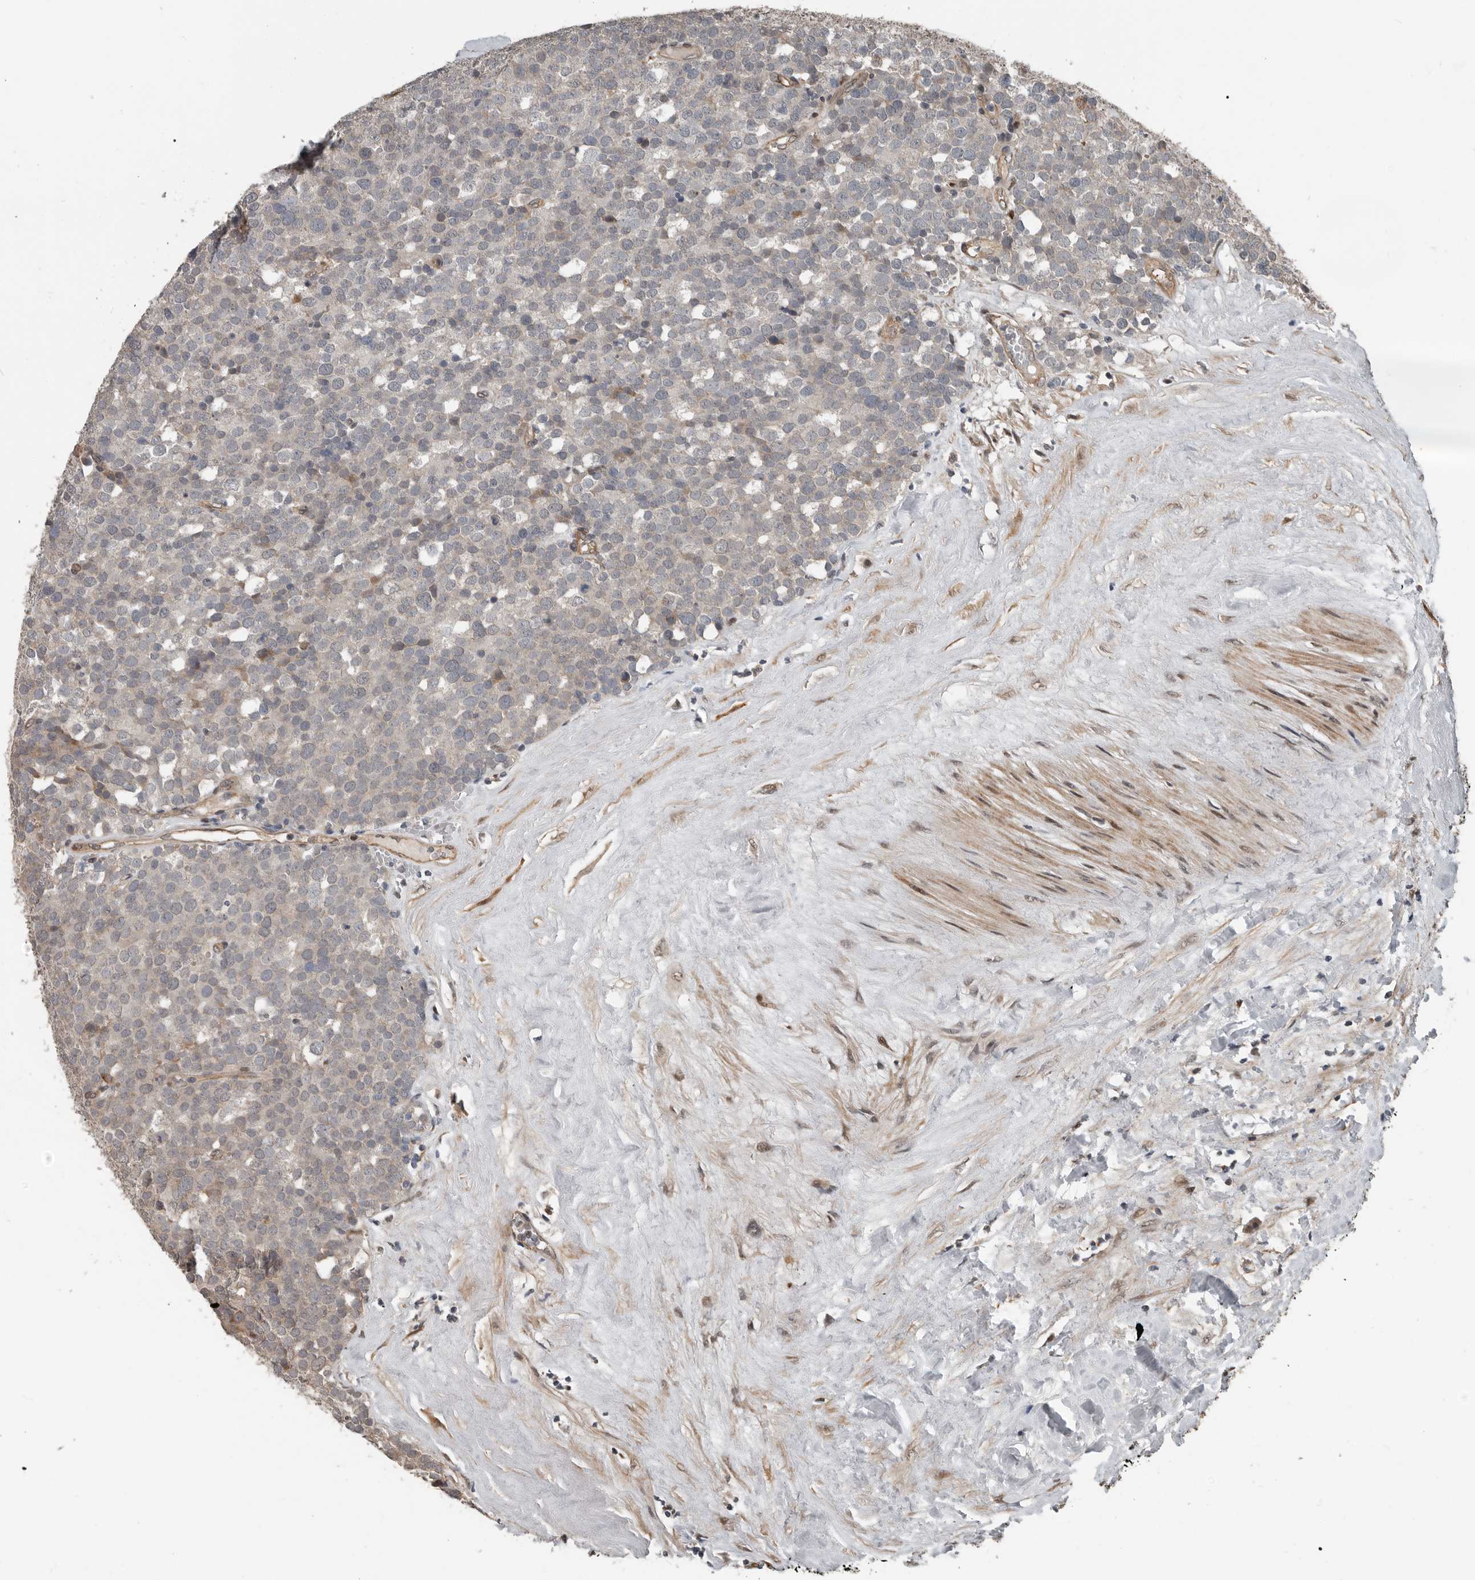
{"staining": {"intensity": "negative", "quantity": "none", "location": "none"}, "tissue": "testis cancer", "cell_type": "Tumor cells", "image_type": "cancer", "snomed": [{"axis": "morphology", "description": "Seminoma, NOS"}, {"axis": "topography", "description": "Testis"}], "caption": "Tumor cells are negative for protein expression in human testis cancer.", "gene": "YOD1", "patient": {"sex": "male", "age": 71}}